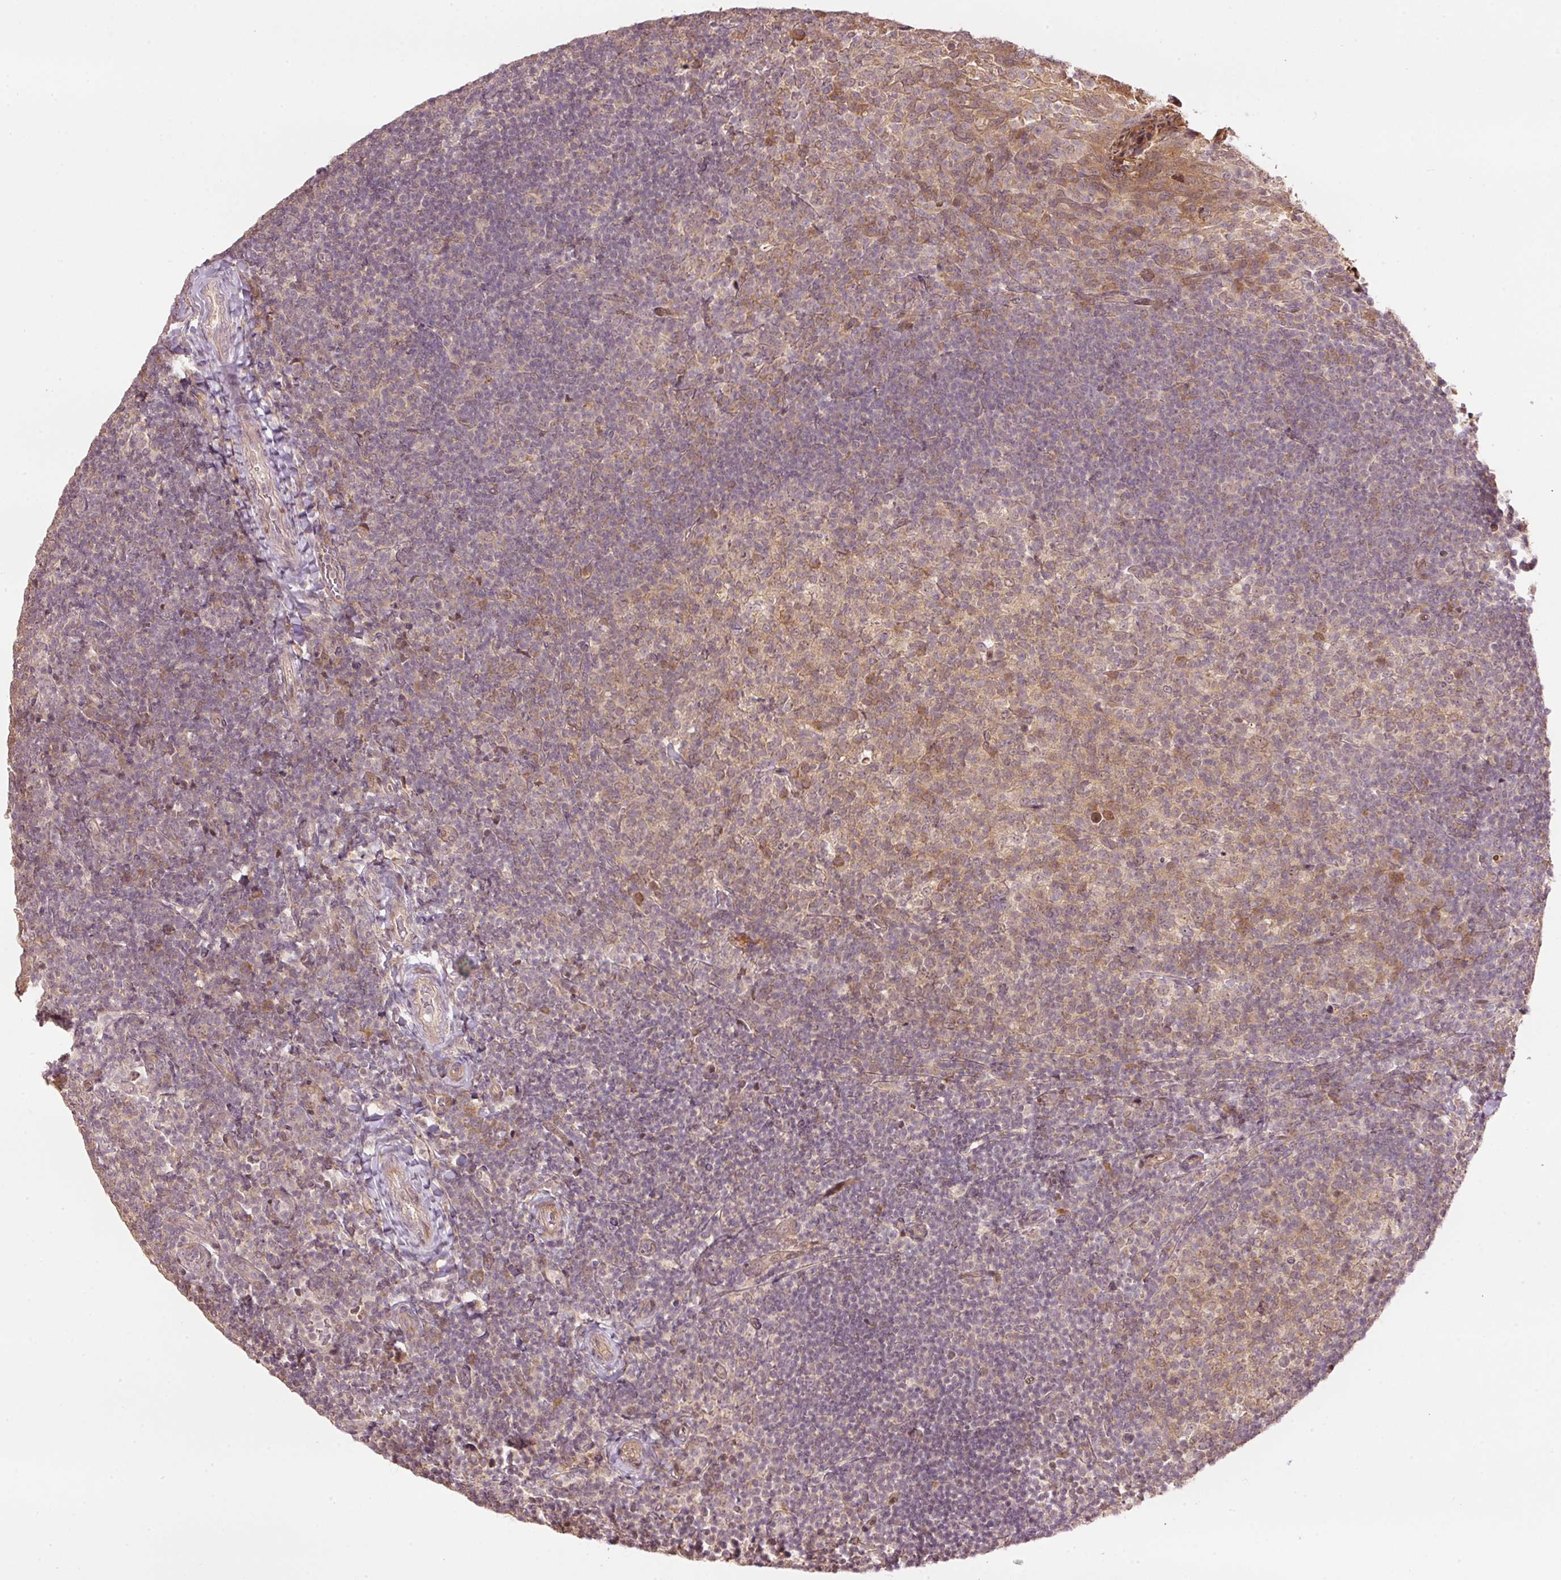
{"staining": {"intensity": "weak", "quantity": "<25%", "location": "cytoplasmic/membranous"}, "tissue": "tonsil", "cell_type": "Germinal center cells", "image_type": "normal", "snomed": [{"axis": "morphology", "description": "Normal tissue, NOS"}, {"axis": "topography", "description": "Tonsil"}], "caption": "Human tonsil stained for a protein using IHC reveals no expression in germinal center cells.", "gene": "PCDHB1", "patient": {"sex": "female", "age": 10}}